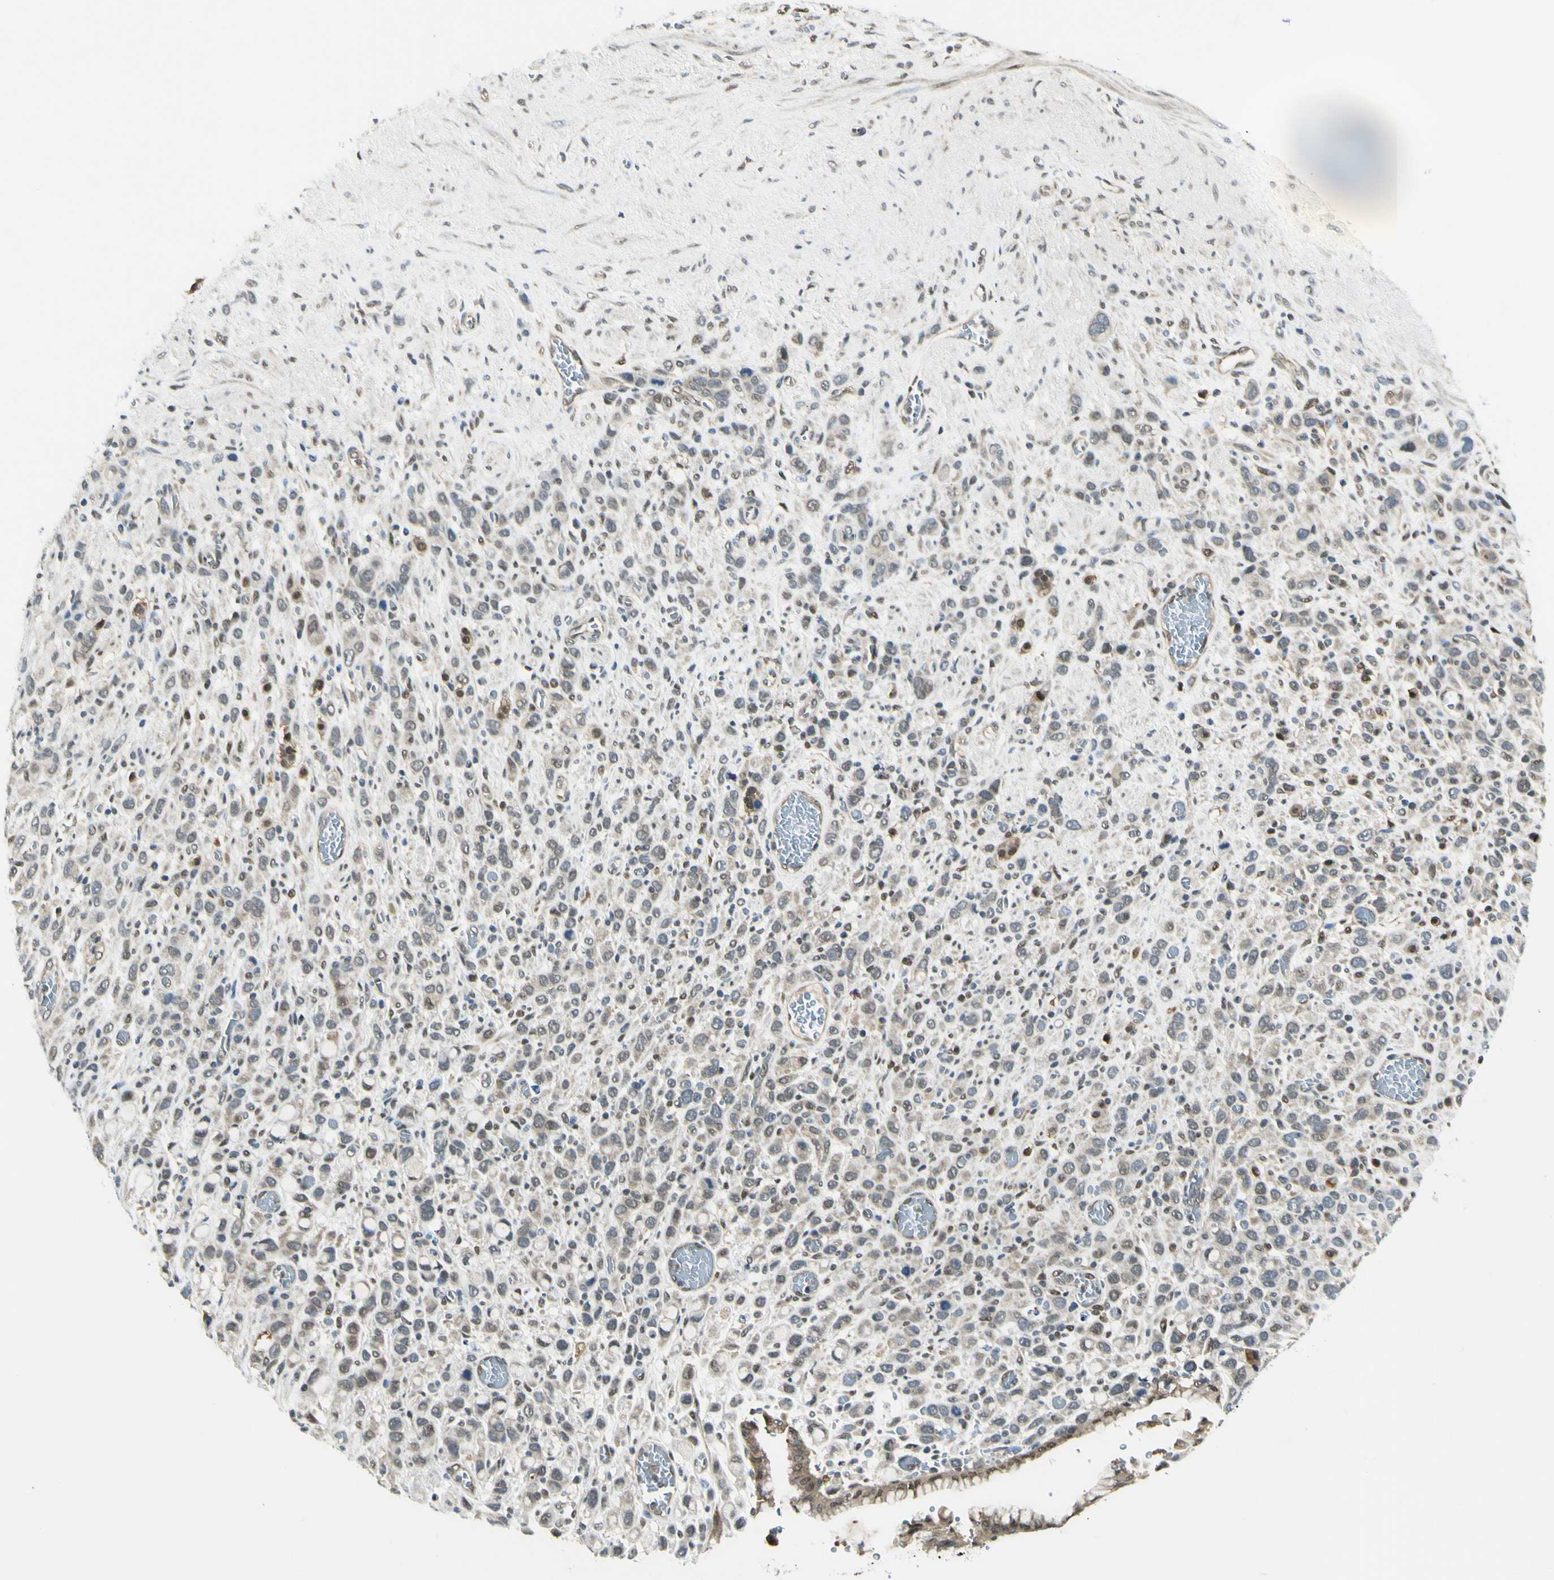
{"staining": {"intensity": "weak", "quantity": "25%-75%", "location": "cytoplasmic/membranous"}, "tissue": "stomach cancer", "cell_type": "Tumor cells", "image_type": "cancer", "snomed": [{"axis": "morphology", "description": "Normal tissue, NOS"}, {"axis": "morphology", "description": "Adenocarcinoma, NOS"}, {"axis": "morphology", "description": "Adenocarcinoma, High grade"}, {"axis": "topography", "description": "Stomach, upper"}, {"axis": "topography", "description": "Stomach"}], "caption": "Immunohistochemical staining of adenocarcinoma (stomach) exhibits low levels of weak cytoplasmic/membranous protein expression in approximately 25%-75% of tumor cells.", "gene": "PSMD5", "patient": {"sex": "female", "age": 65}}